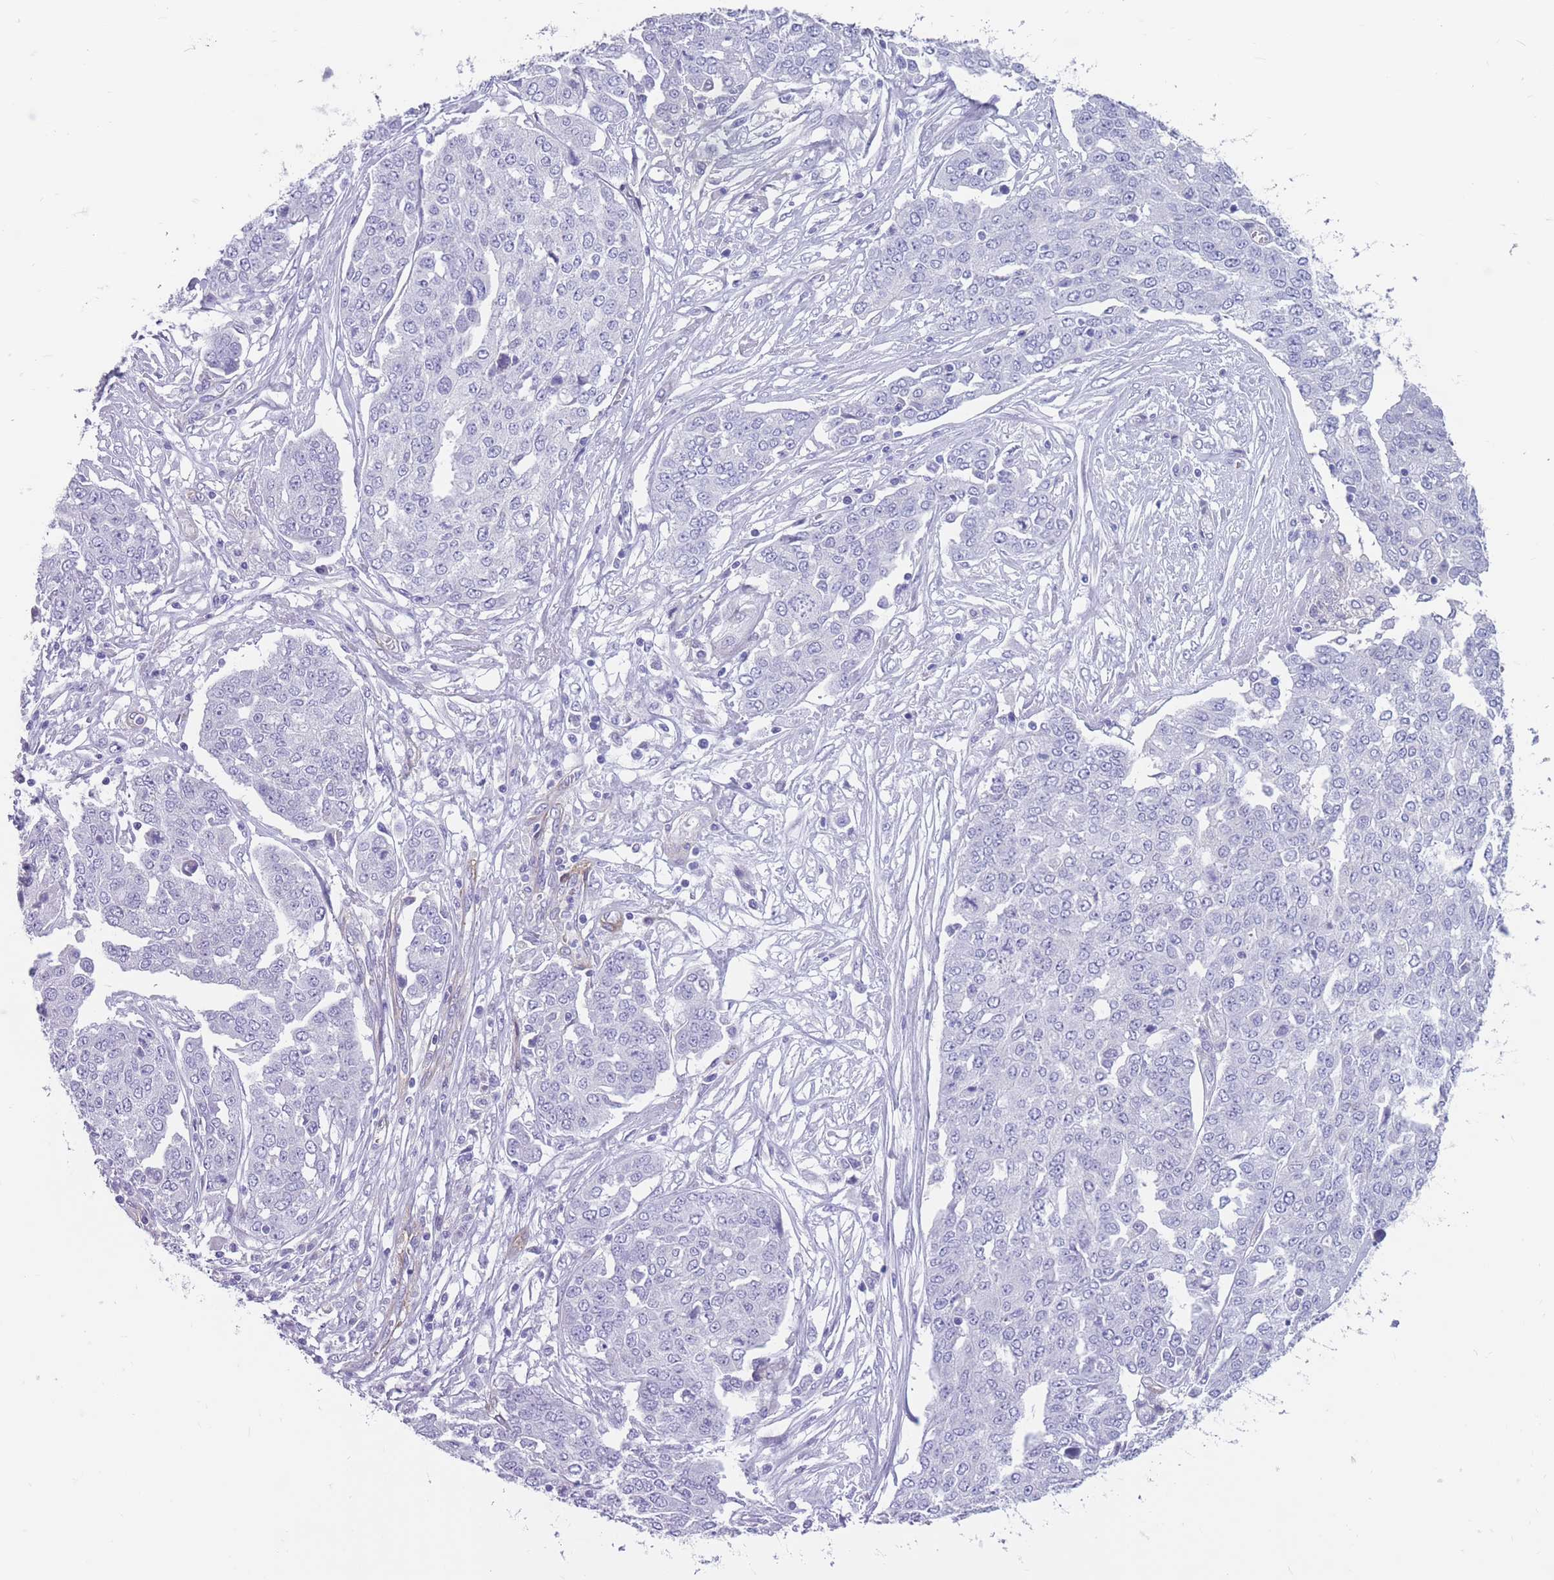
{"staining": {"intensity": "negative", "quantity": "none", "location": "none"}, "tissue": "ovarian cancer", "cell_type": "Tumor cells", "image_type": "cancer", "snomed": [{"axis": "morphology", "description": "Cystadenocarcinoma, serous, NOS"}, {"axis": "topography", "description": "Soft tissue"}, {"axis": "topography", "description": "Ovary"}], "caption": "Serous cystadenocarcinoma (ovarian) stained for a protein using IHC shows no positivity tumor cells.", "gene": "DPYD", "patient": {"sex": "female", "age": 57}}